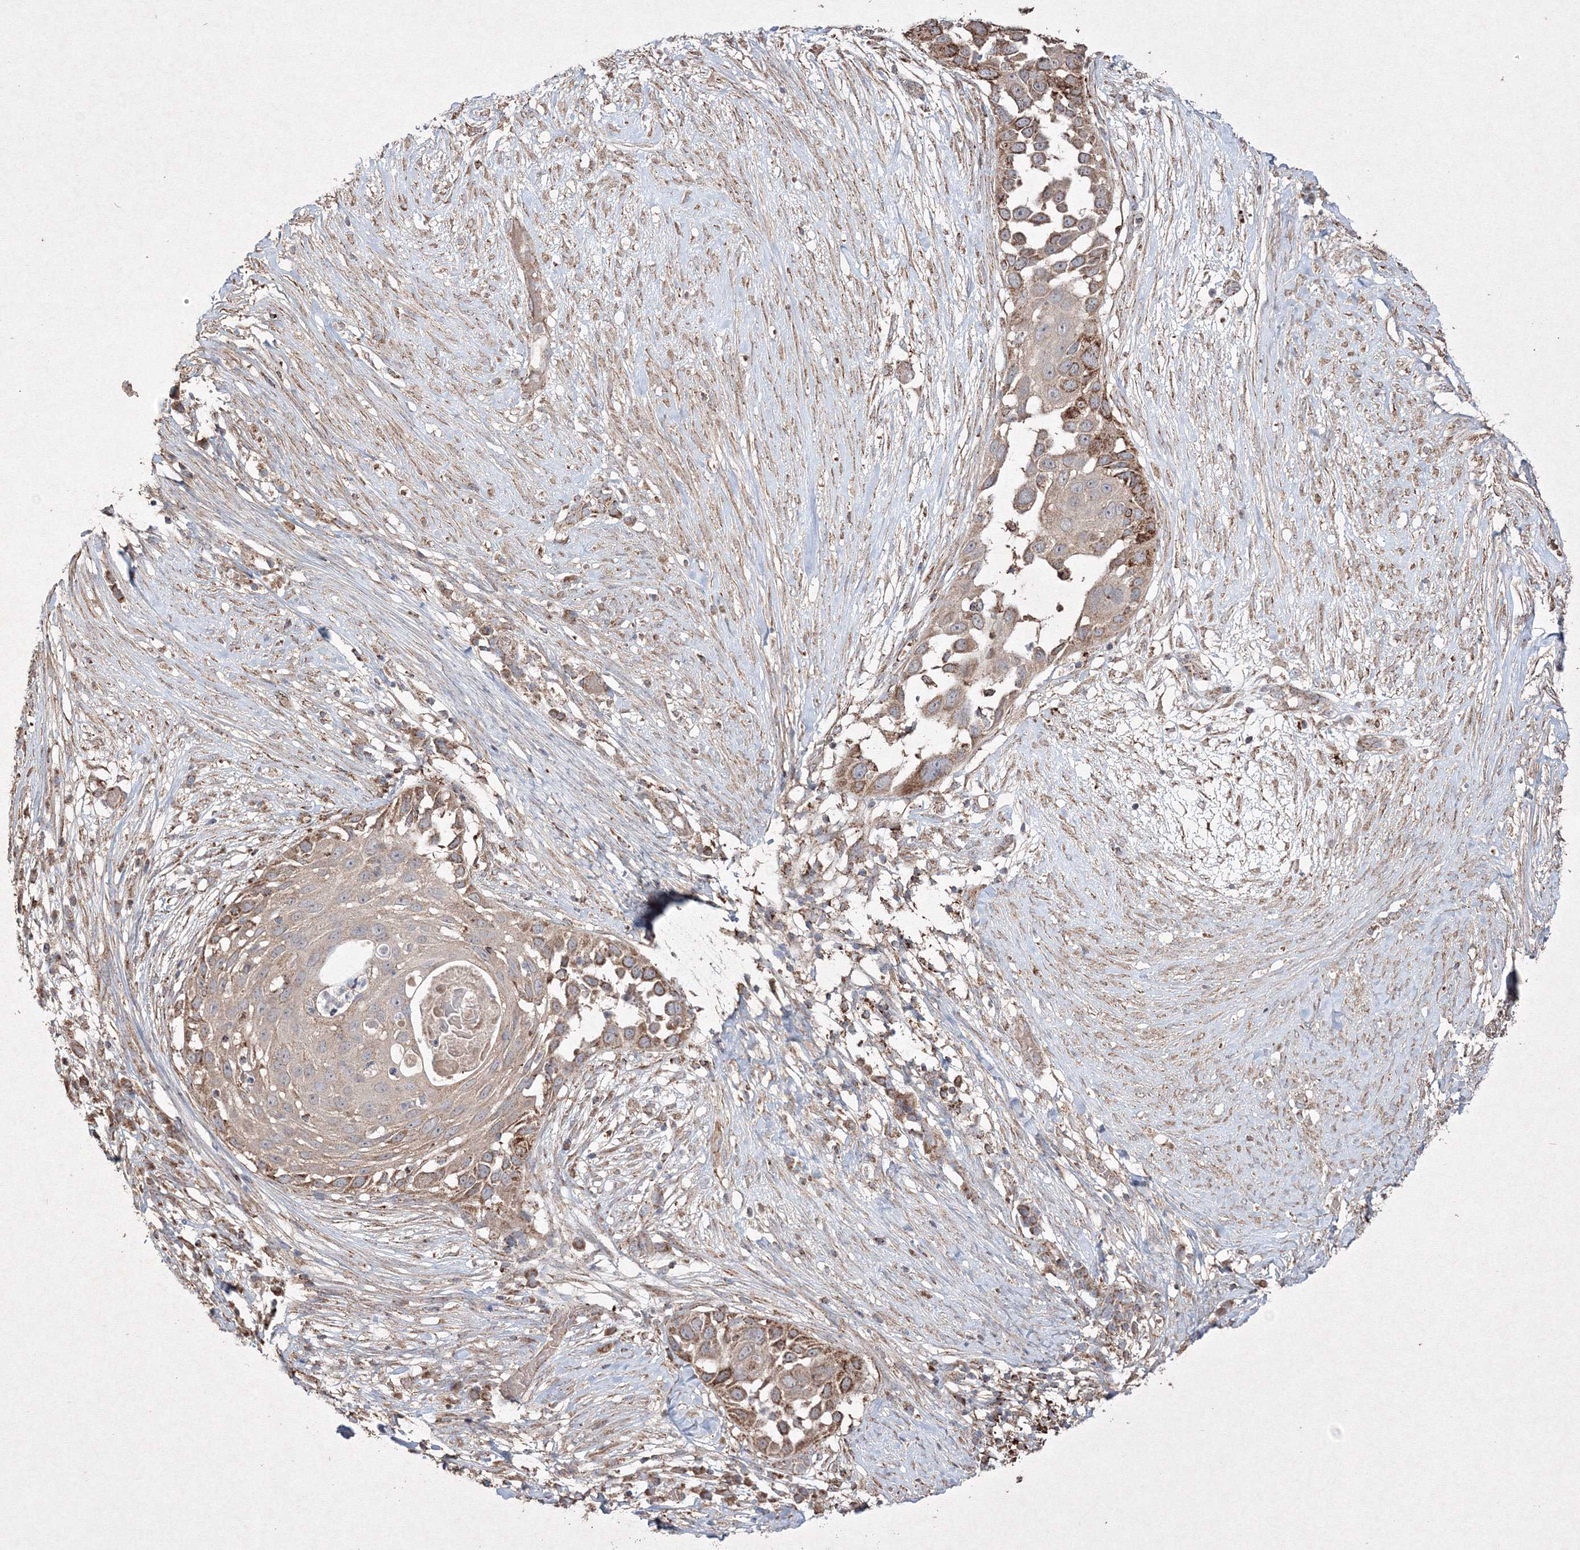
{"staining": {"intensity": "moderate", "quantity": ">75%", "location": "cytoplasmic/membranous"}, "tissue": "skin cancer", "cell_type": "Tumor cells", "image_type": "cancer", "snomed": [{"axis": "morphology", "description": "Squamous cell carcinoma, NOS"}, {"axis": "topography", "description": "Skin"}], "caption": "Approximately >75% of tumor cells in skin squamous cell carcinoma demonstrate moderate cytoplasmic/membranous protein expression as visualized by brown immunohistochemical staining.", "gene": "GRSF1", "patient": {"sex": "female", "age": 44}}